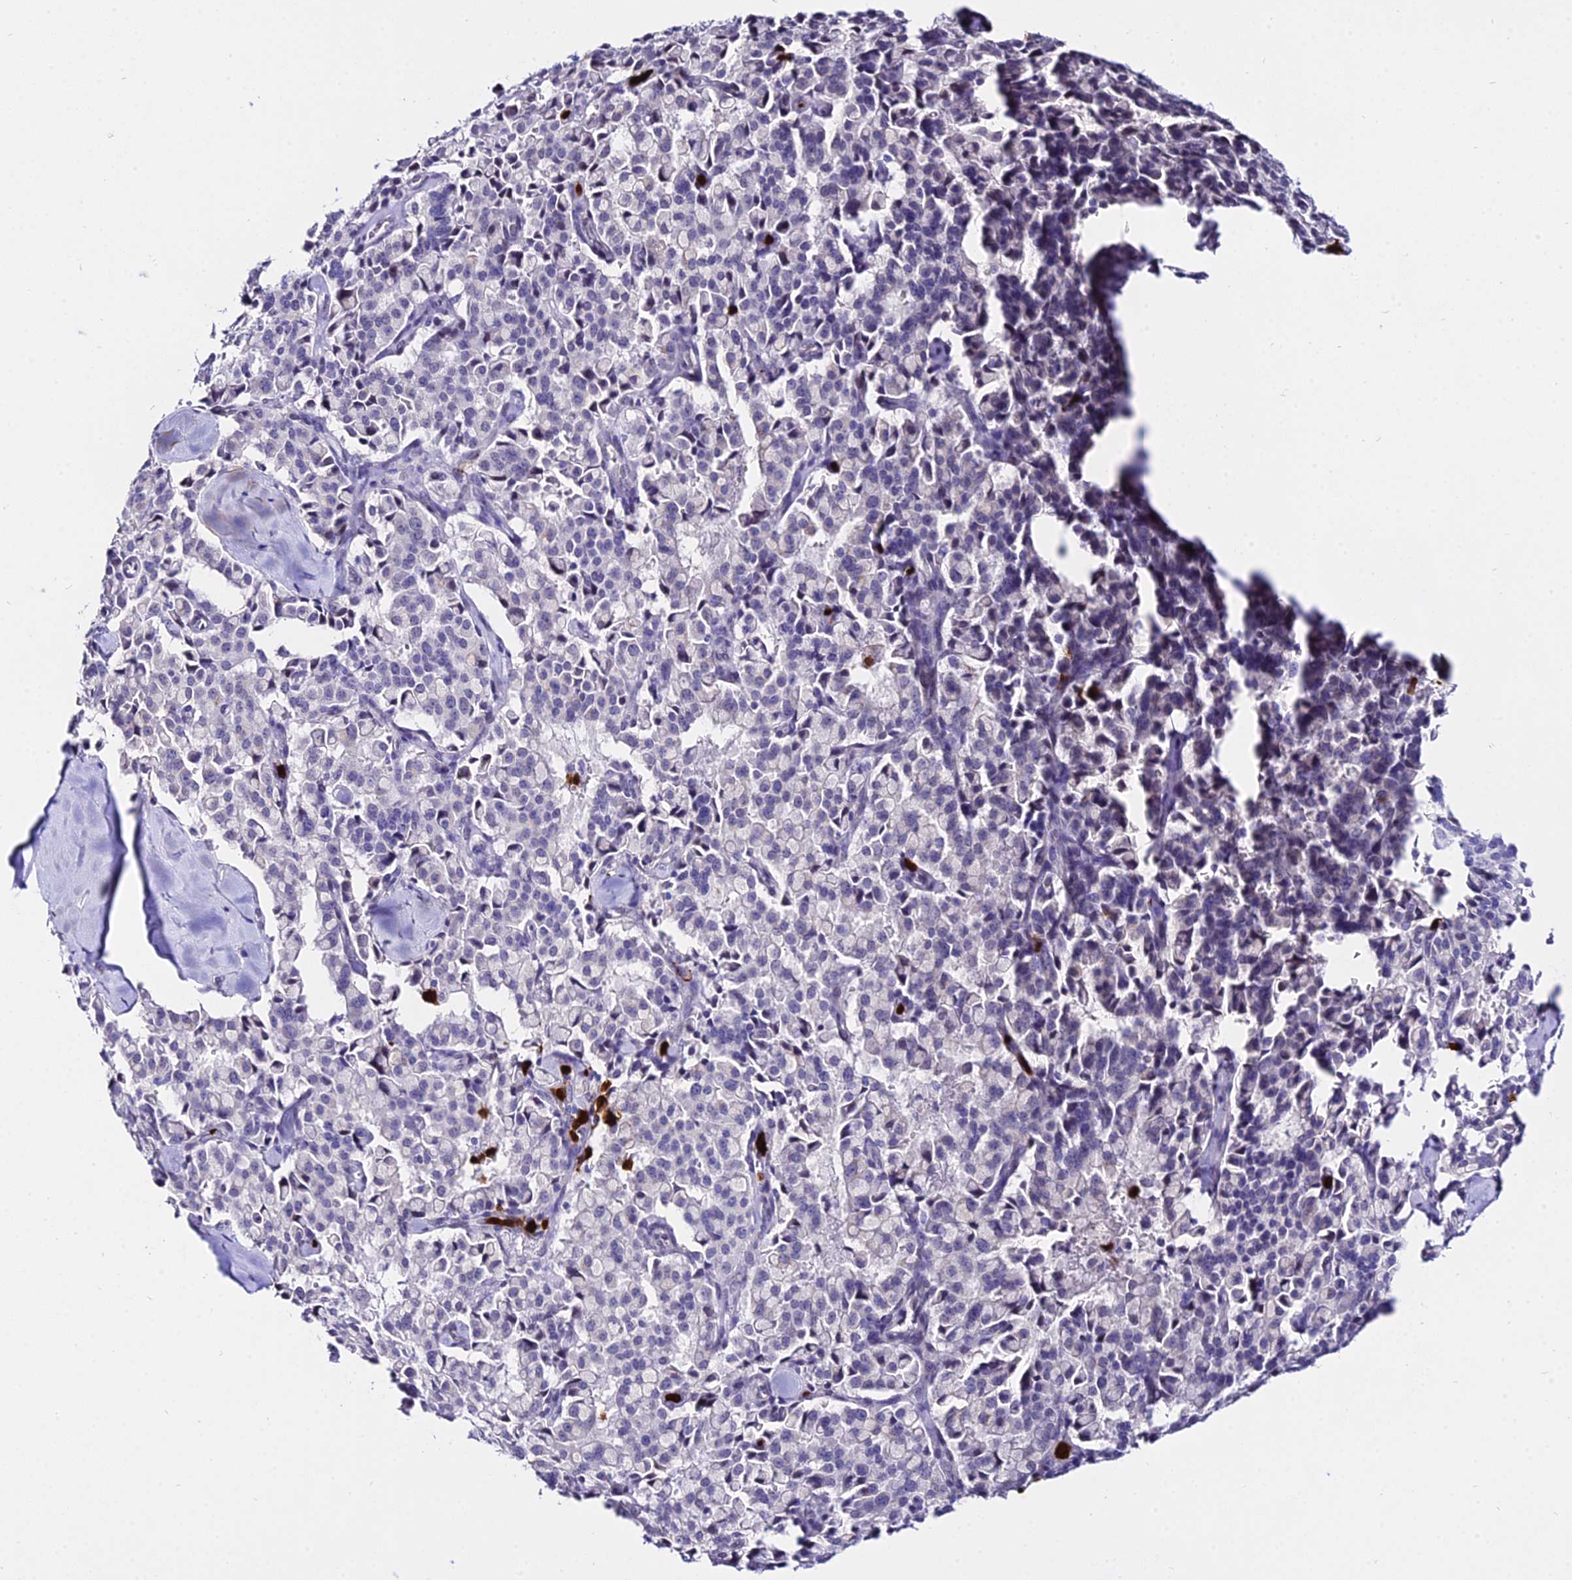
{"staining": {"intensity": "negative", "quantity": "none", "location": "none"}, "tissue": "pancreatic cancer", "cell_type": "Tumor cells", "image_type": "cancer", "snomed": [{"axis": "morphology", "description": "Adenocarcinoma, NOS"}, {"axis": "topography", "description": "Pancreas"}], "caption": "Immunohistochemical staining of human pancreatic adenocarcinoma shows no significant staining in tumor cells.", "gene": "MCM10", "patient": {"sex": "male", "age": 65}}